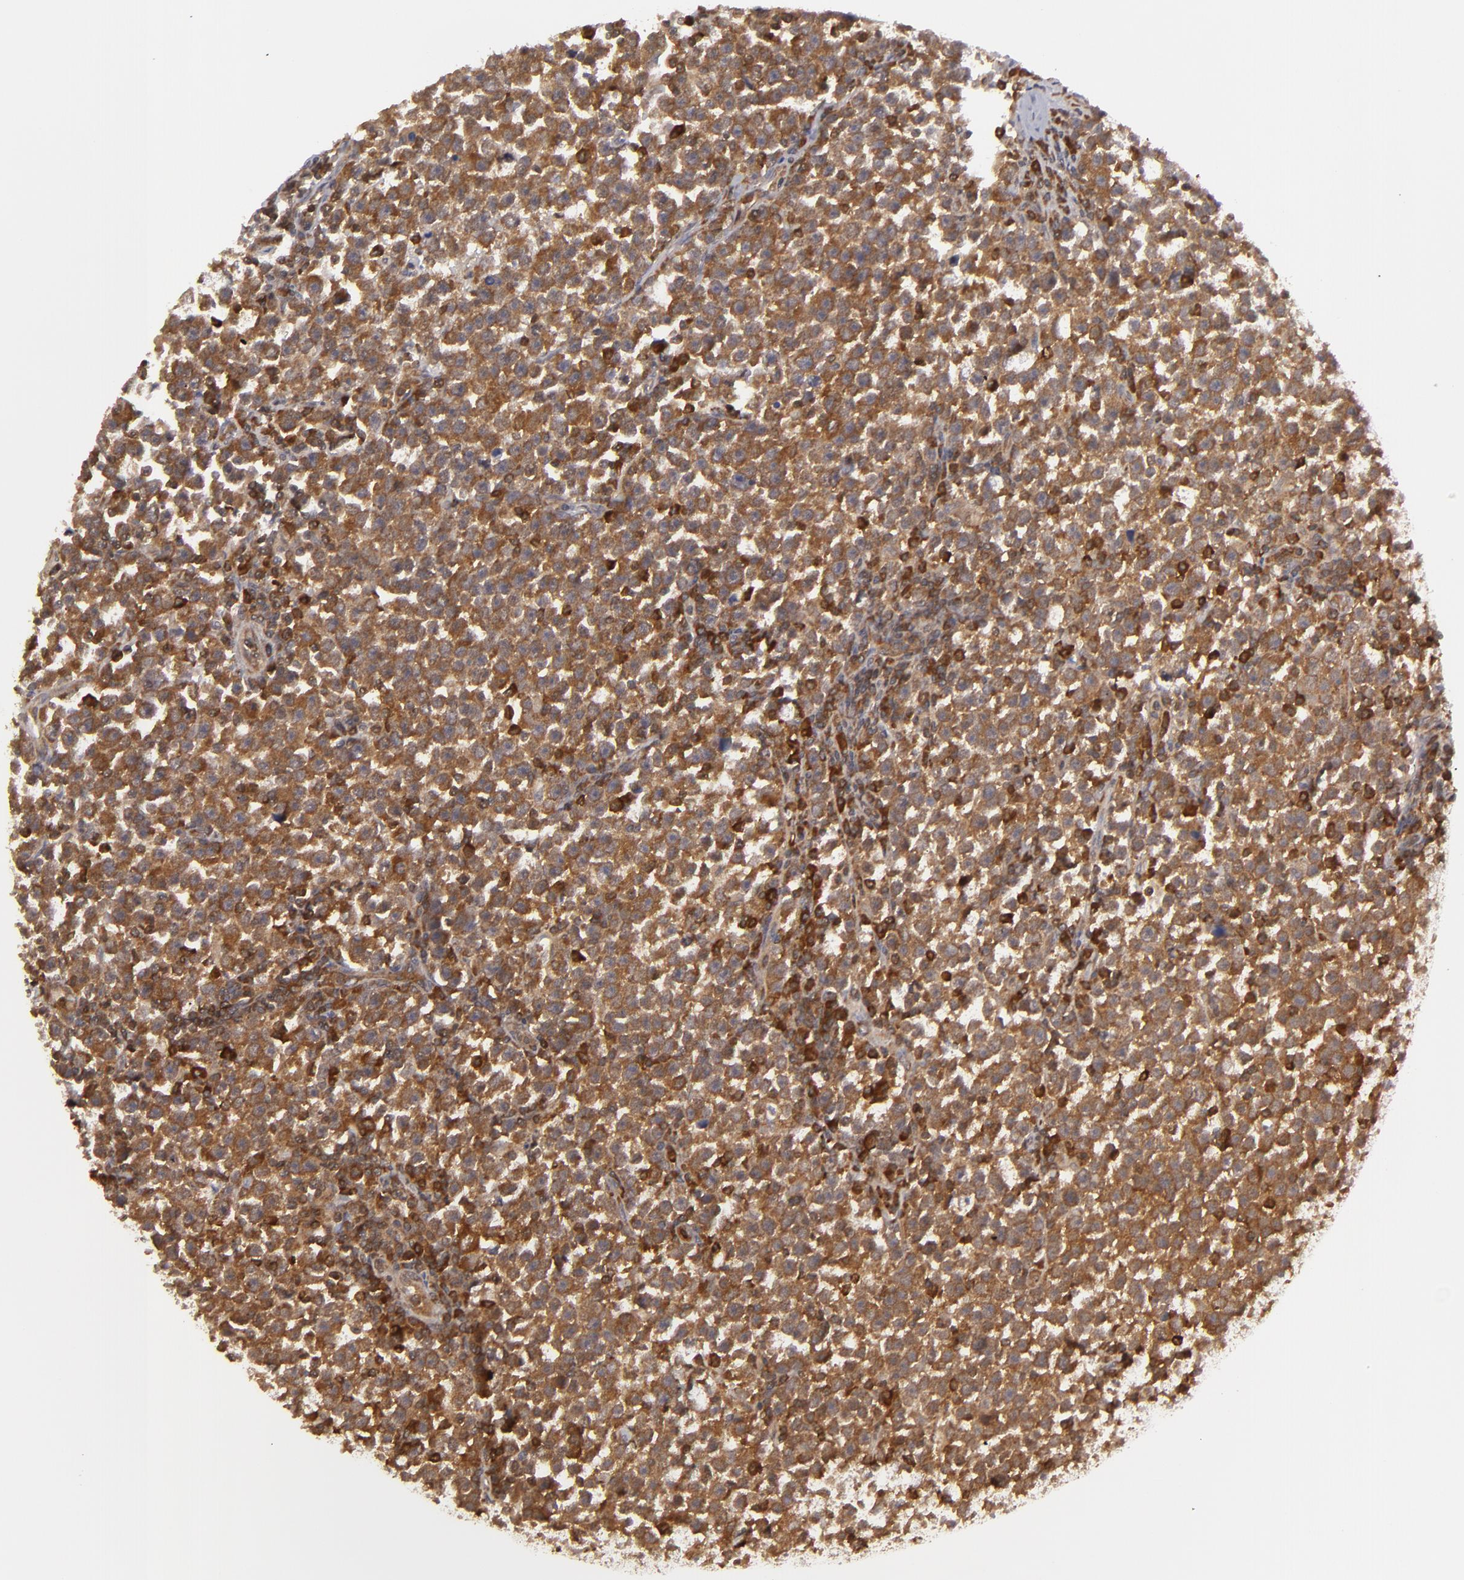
{"staining": {"intensity": "strong", "quantity": ">75%", "location": "cytoplasmic/membranous"}, "tissue": "testis cancer", "cell_type": "Tumor cells", "image_type": "cancer", "snomed": [{"axis": "morphology", "description": "Seminoma, NOS"}, {"axis": "topography", "description": "Testis"}], "caption": "A high amount of strong cytoplasmic/membranous positivity is identified in approximately >75% of tumor cells in testis cancer tissue.", "gene": "MAPK3", "patient": {"sex": "male", "age": 43}}